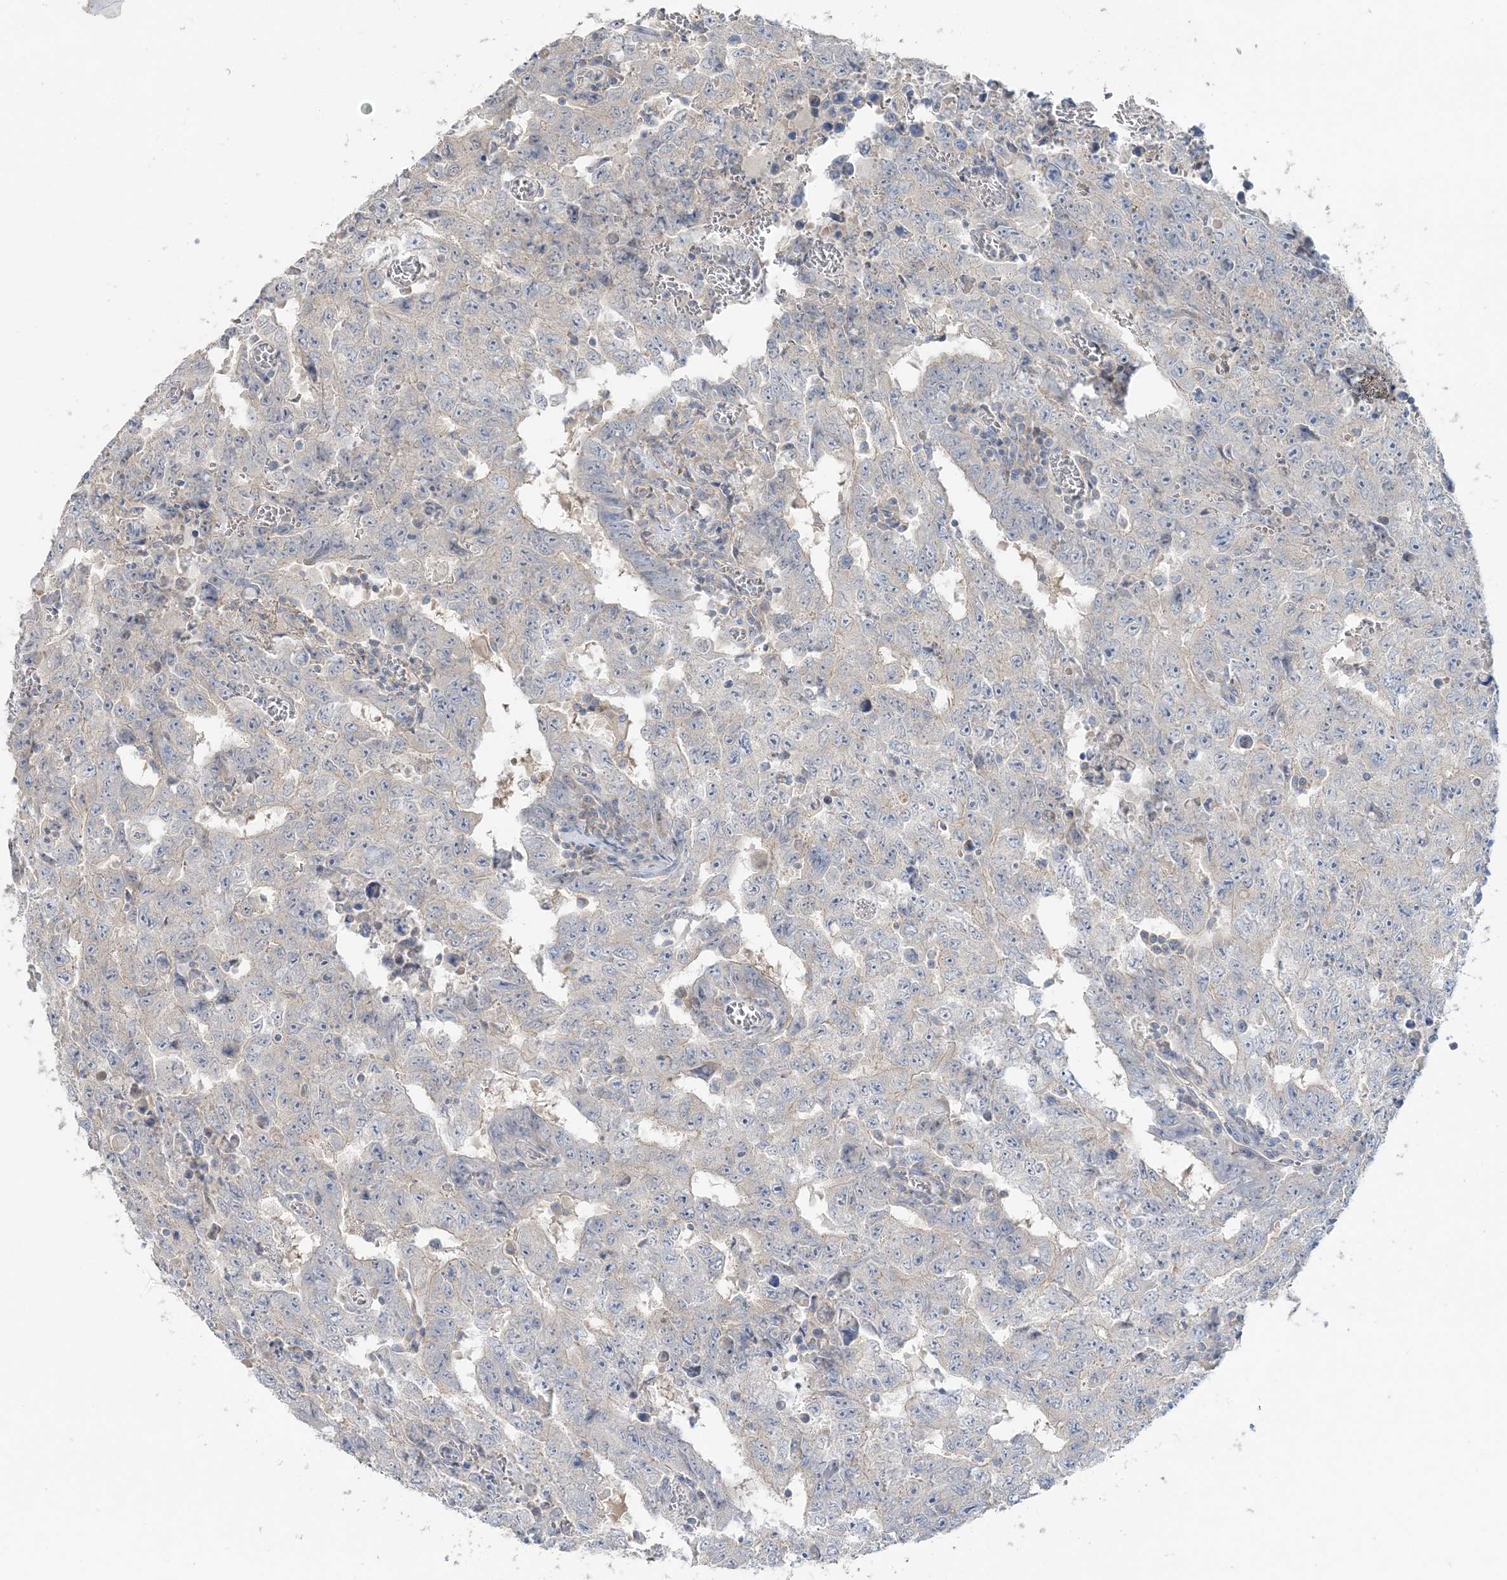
{"staining": {"intensity": "negative", "quantity": "none", "location": "none"}, "tissue": "testis cancer", "cell_type": "Tumor cells", "image_type": "cancer", "snomed": [{"axis": "morphology", "description": "Carcinoma, Embryonal, NOS"}, {"axis": "topography", "description": "Testis"}], "caption": "Immunohistochemistry micrograph of neoplastic tissue: human embryonal carcinoma (testis) stained with DAB (3,3'-diaminobenzidine) exhibits no significant protein positivity in tumor cells. (Brightfield microscopy of DAB immunohistochemistry at high magnification).", "gene": "TBC1D5", "patient": {"sex": "male", "age": 26}}